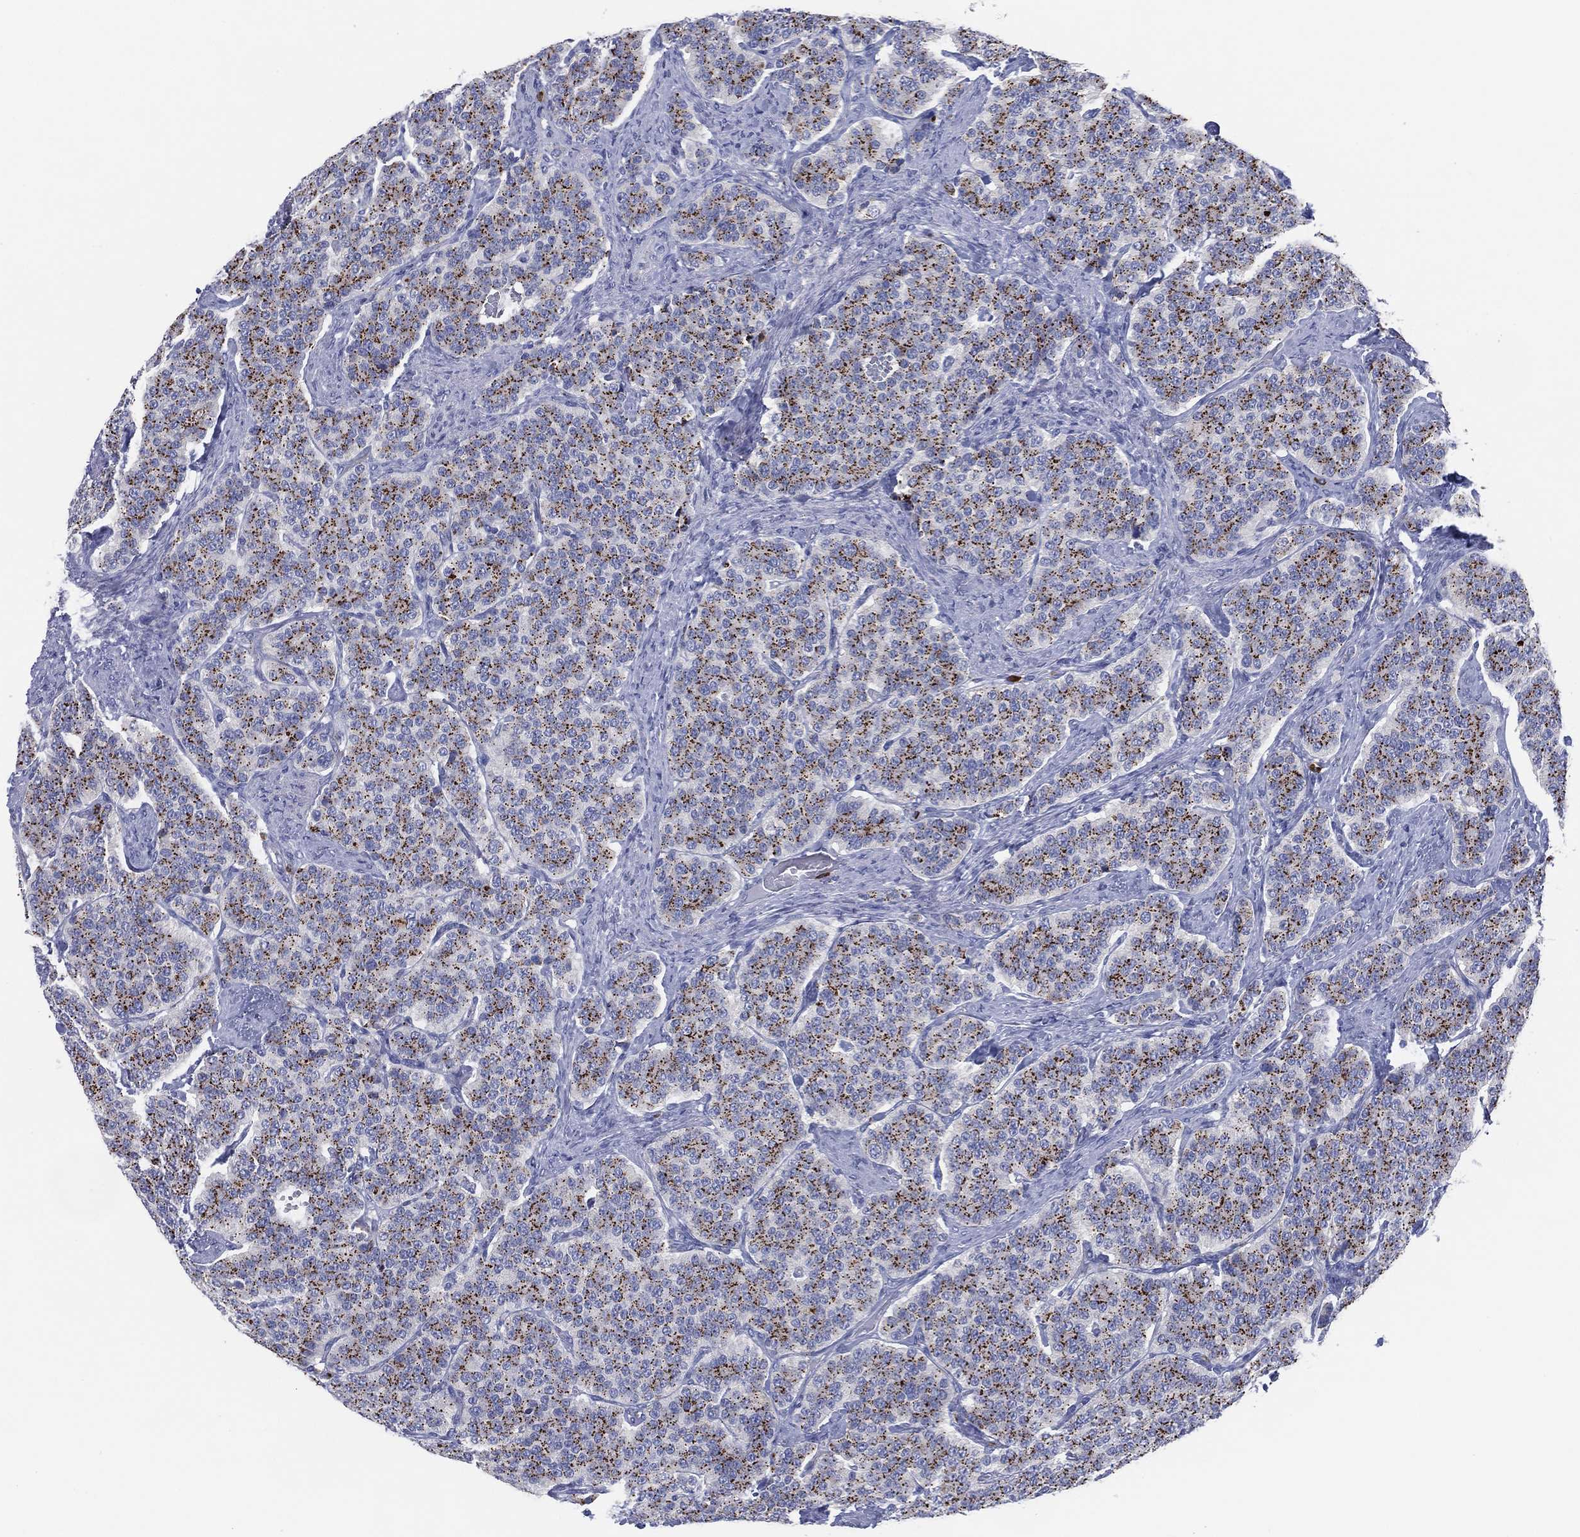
{"staining": {"intensity": "moderate", "quantity": ">75%", "location": "cytoplasmic/membranous"}, "tissue": "carcinoid", "cell_type": "Tumor cells", "image_type": "cancer", "snomed": [{"axis": "morphology", "description": "Carcinoid, malignant, NOS"}, {"axis": "topography", "description": "Small intestine"}], "caption": "Malignant carcinoid stained for a protein (brown) exhibits moderate cytoplasmic/membranous positive staining in about >75% of tumor cells.", "gene": "GALNS", "patient": {"sex": "female", "age": 58}}